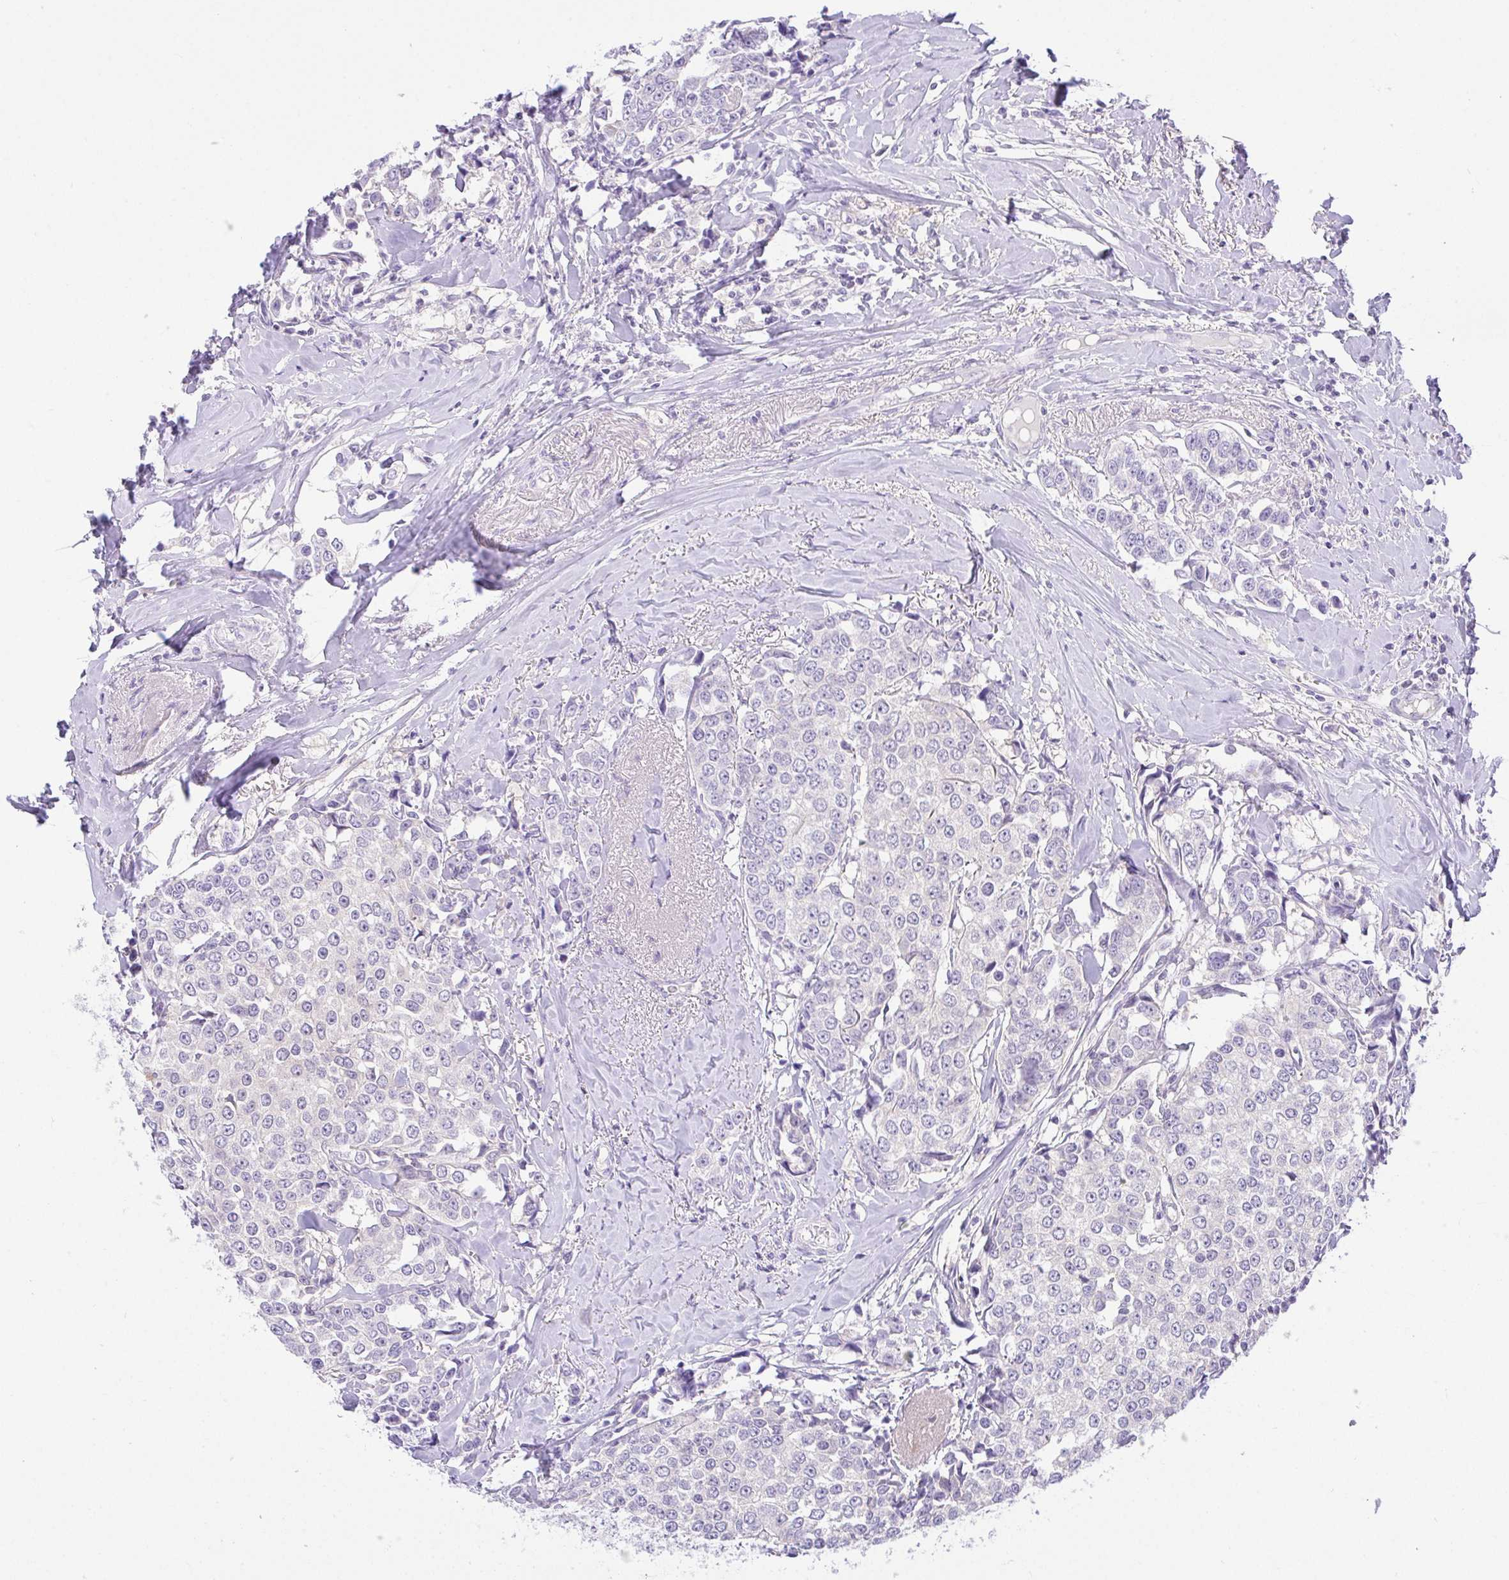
{"staining": {"intensity": "negative", "quantity": "none", "location": "none"}, "tissue": "breast cancer", "cell_type": "Tumor cells", "image_type": "cancer", "snomed": [{"axis": "morphology", "description": "Duct carcinoma"}, {"axis": "topography", "description": "Breast"}], "caption": "An image of human breast cancer (intraductal carcinoma) is negative for staining in tumor cells.", "gene": "ZNF101", "patient": {"sex": "female", "age": 80}}